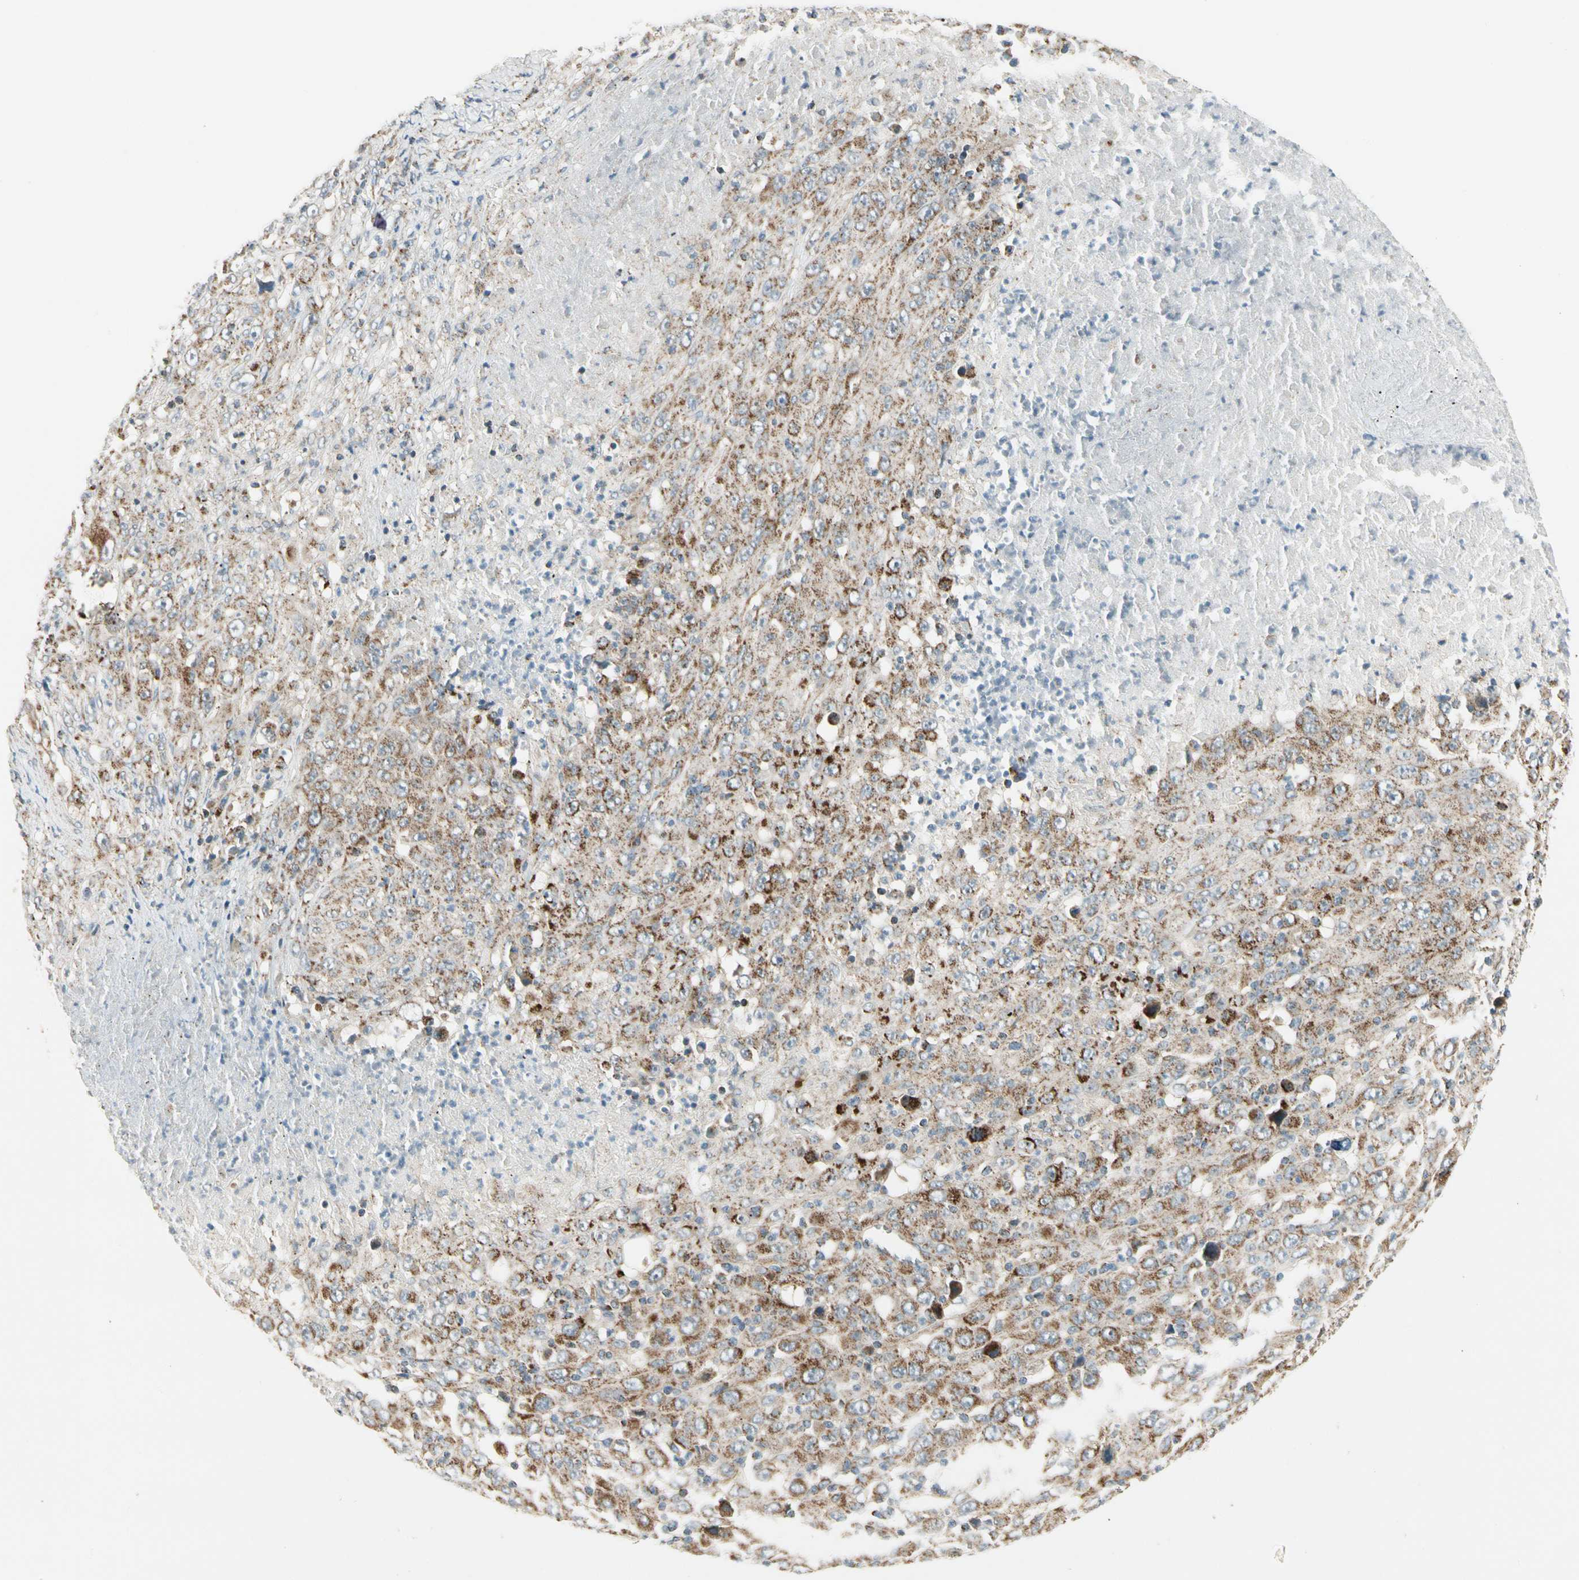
{"staining": {"intensity": "moderate", "quantity": ">75%", "location": "cytoplasmic/membranous"}, "tissue": "melanoma", "cell_type": "Tumor cells", "image_type": "cancer", "snomed": [{"axis": "morphology", "description": "Malignant melanoma, Metastatic site"}, {"axis": "topography", "description": "Skin"}], "caption": "A photomicrograph of human melanoma stained for a protein displays moderate cytoplasmic/membranous brown staining in tumor cells.", "gene": "EPHB3", "patient": {"sex": "female", "age": 56}}